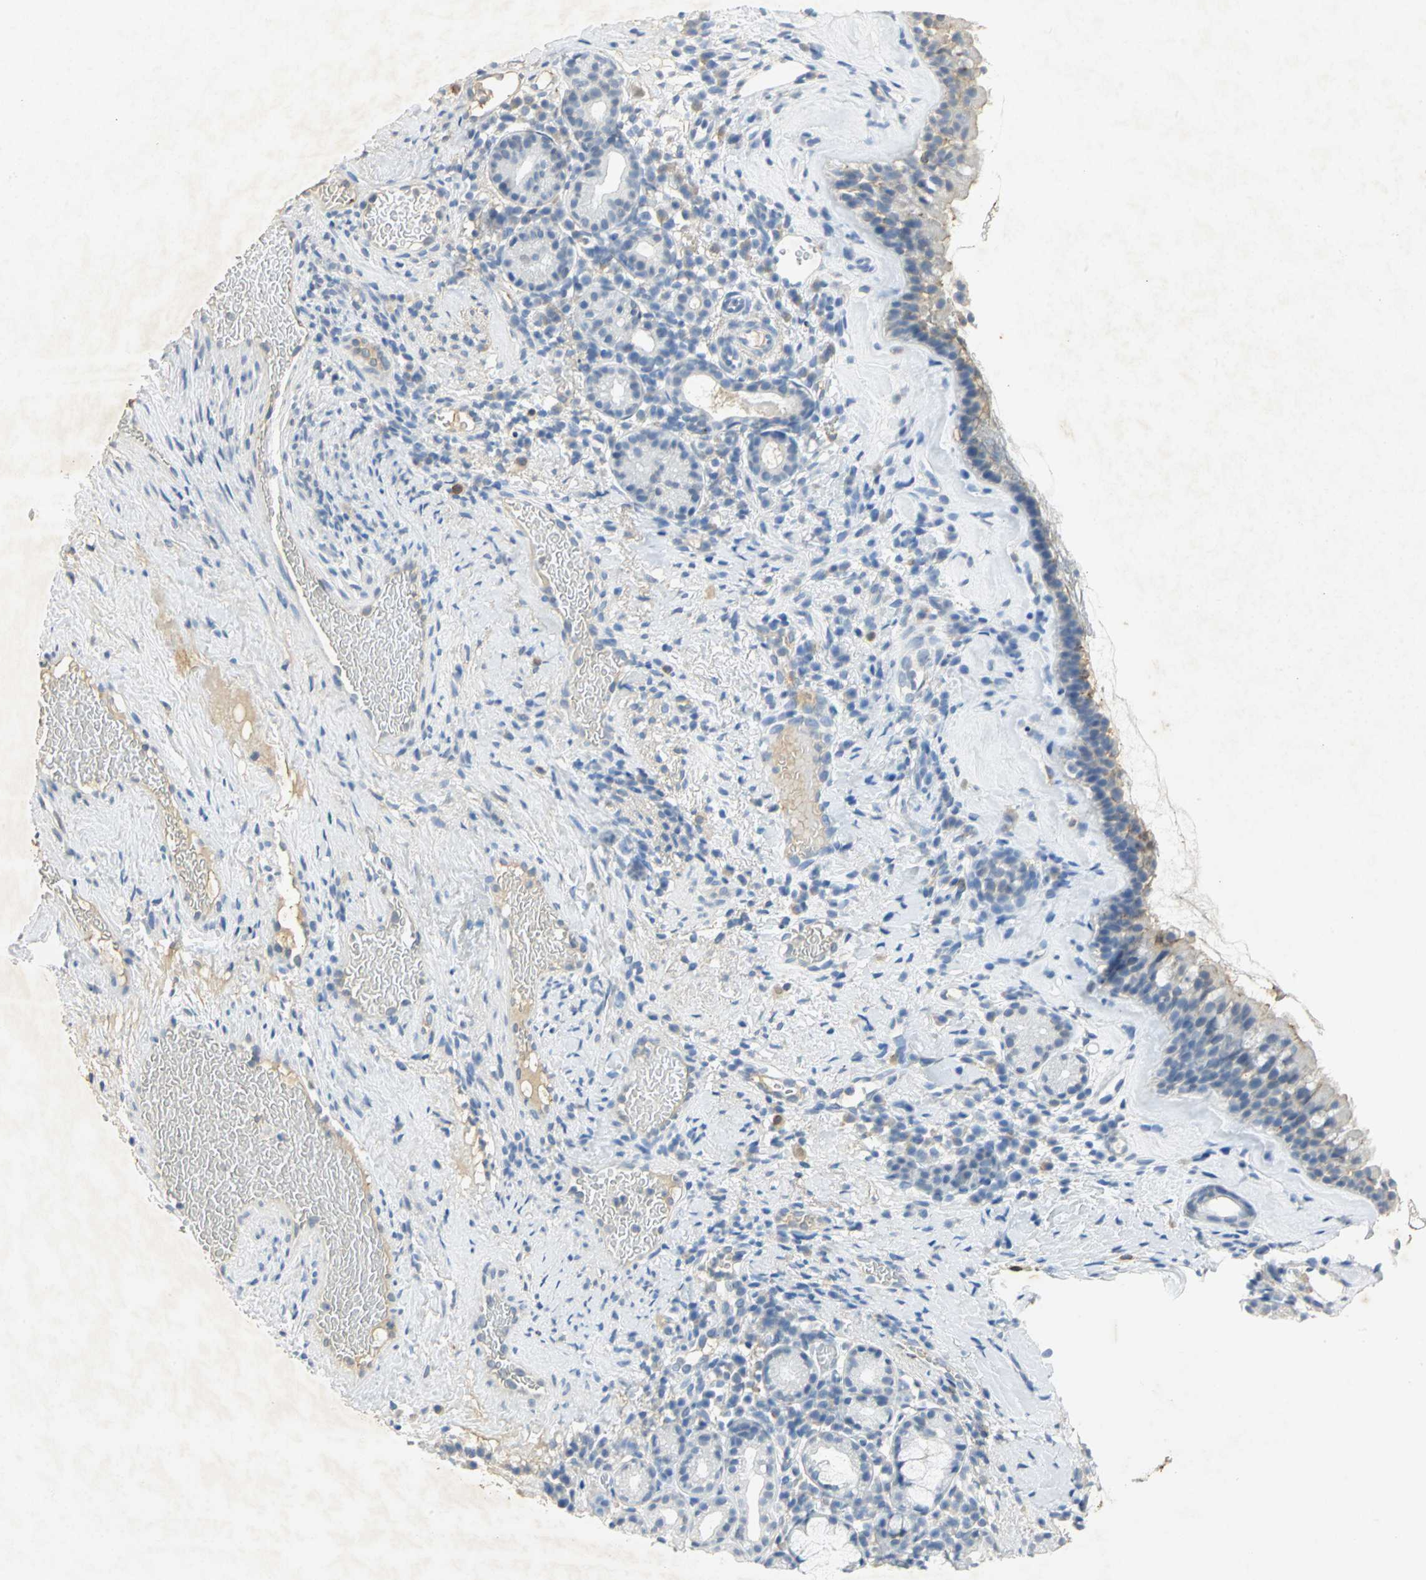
{"staining": {"intensity": "moderate", "quantity": "<25%", "location": "cytoplasmic/membranous"}, "tissue": "nasopharynx", "cell_type": "Respiratory epithelial cells", "image_type": "normal", "snomed": [{"axis": "morphology", "description": "Normal tissue, NOS"}, {"axis": "morphology", "description": "Inflammation, NOS"}, {"axis": "topography", "description": "Nasopharynx"}], "caption": "Nasopharynx stained with immunohistochemistry demonstrates moderate cytoplasmic/membranous staining in about <25% of respiratory epithelial cells.", "gene": "ANXA4", "patient": {"sex": "female", "age": 55}}